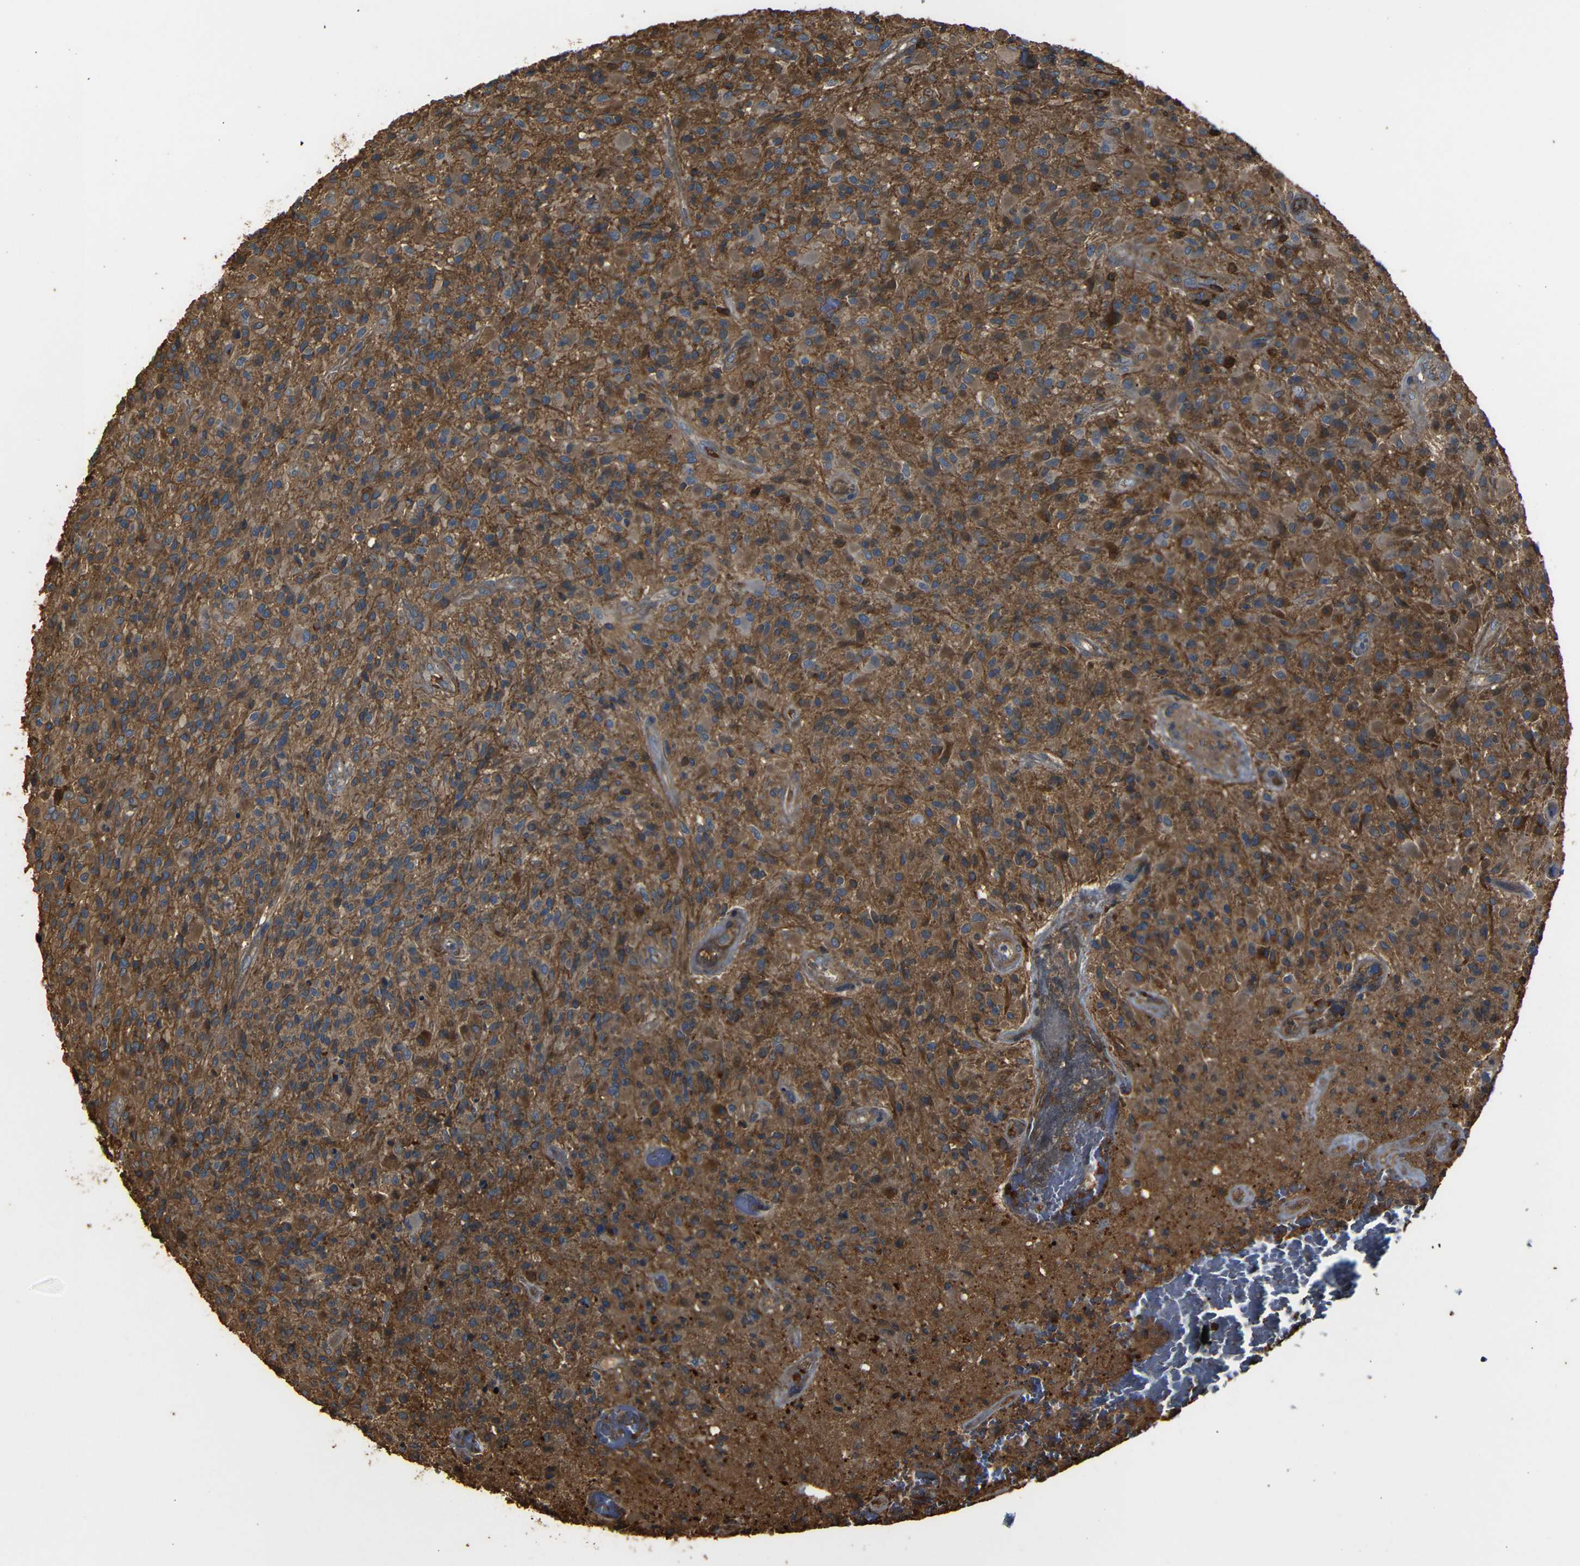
{"staining": {"intensity": "moderate", "quantity": ">75%", "location": "cytoplasmic/membranous"}, "tissue": "glioma", "cell_type": "Tumor cells", "image_type": "cancer", "snomed": [{"axis": "morphology", "description": "Glioma, malignant, High grade"}, {"axis": "topography", "description": "Brain"}], "caption": "Human glioma stained for a protein (brown) exhibits moderate cytoplasmic/membranous positive expression in approximately >75% of tumor cells.", "gene": "ADGRE5", "patient": {"sex": "male", "age": 71}}